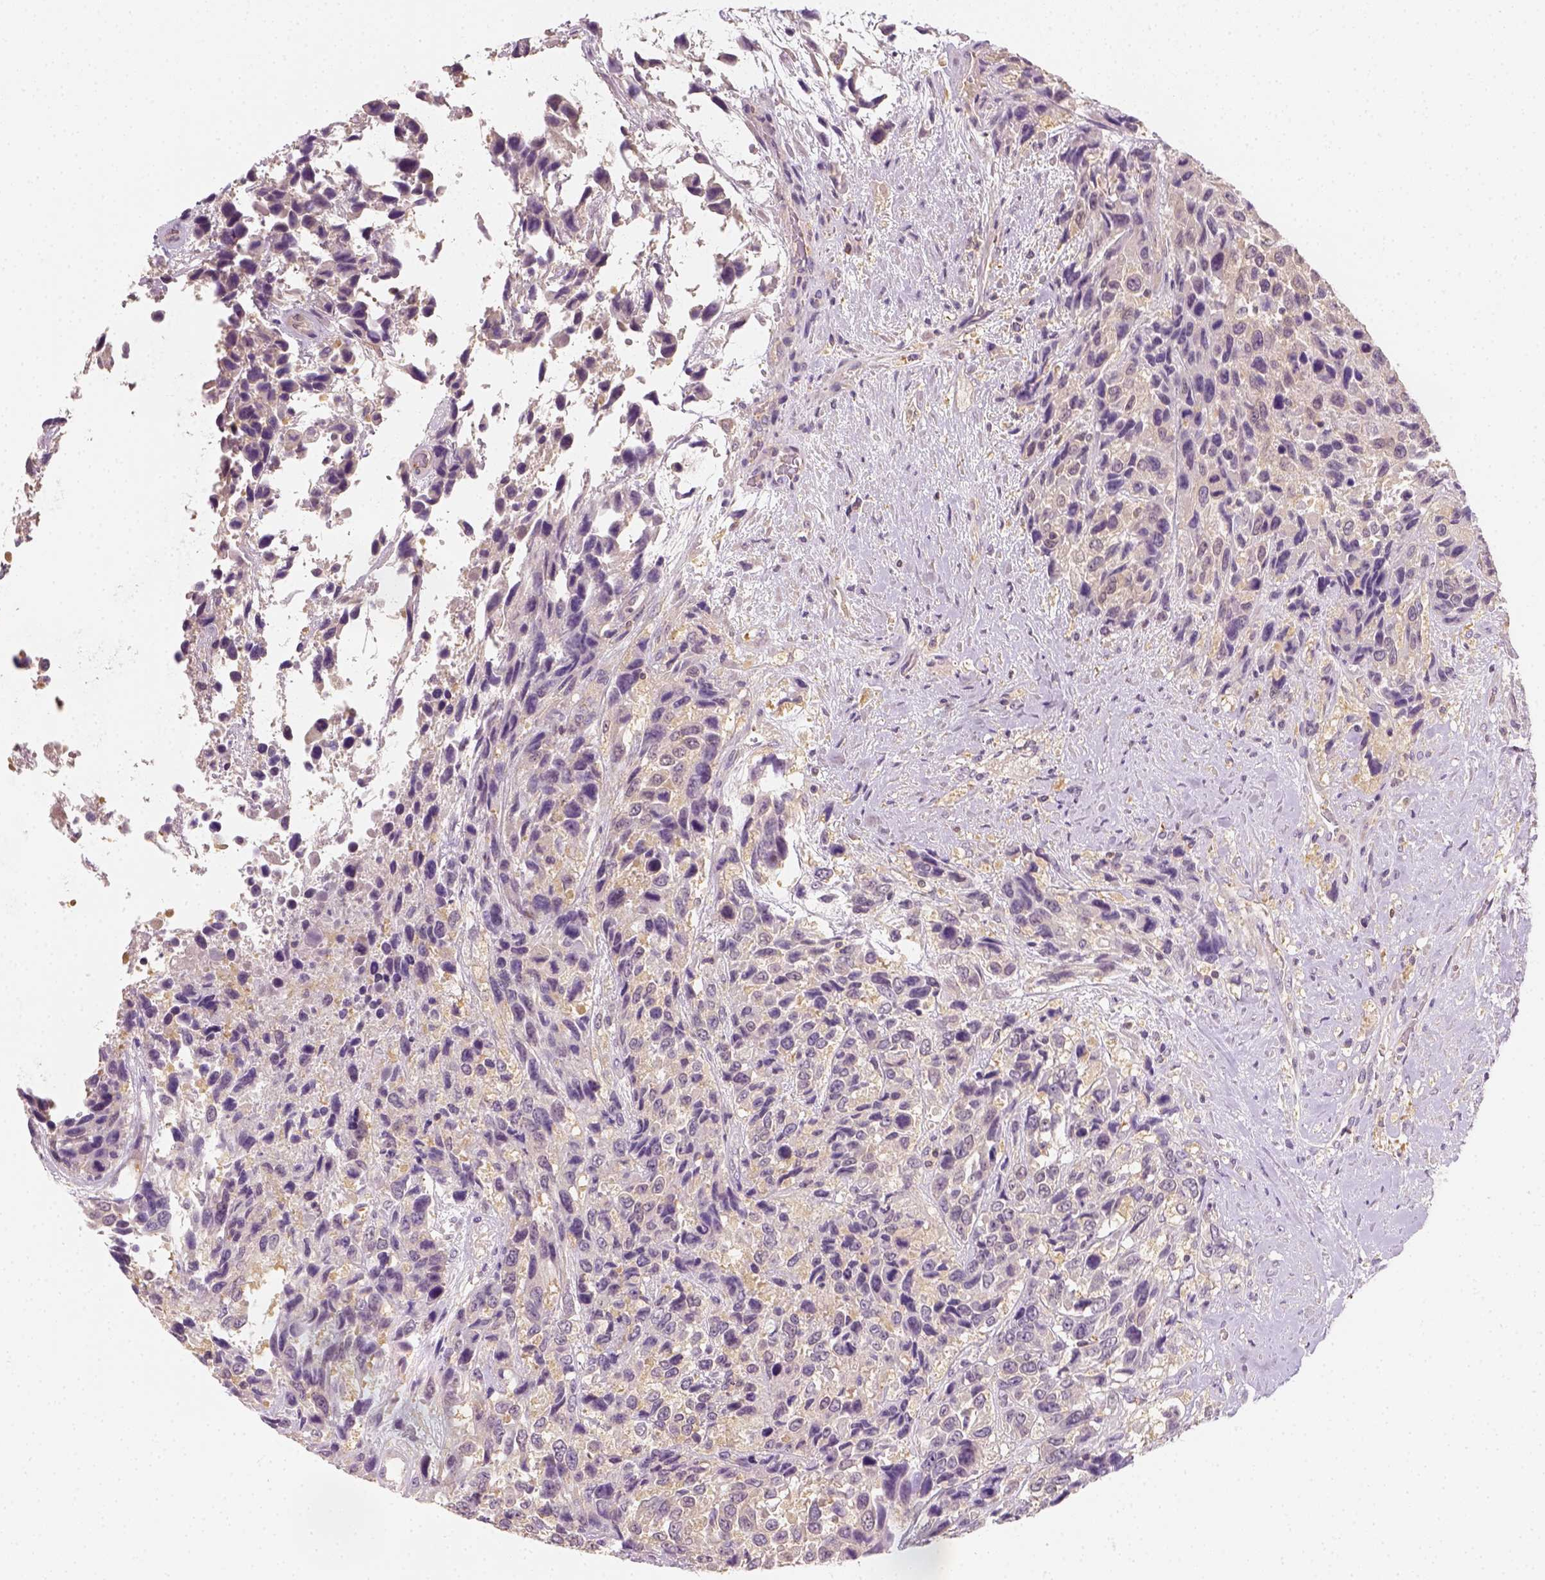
{"staining": {"intensity": "weak", "quantity": ">75%", "location": "cytoplasmic/membranous"}, "tissue": "urothelial cancer", "cell_type": "Tumor cells", "image_type": "cancer", "snomed": [{"axis": "morphology", "description": "Urothelial carcinoma, High grade"}, {"axis": "topography", "description": "Urinary bladder"}], "caption": "A brown stain shows weak cytoplasmic/membranous positivity of a protein in human high-grade urothelial carcinoma tumor cells.", "gene": "EPHB1", "patient": {"sex": "female", "age": 70}}